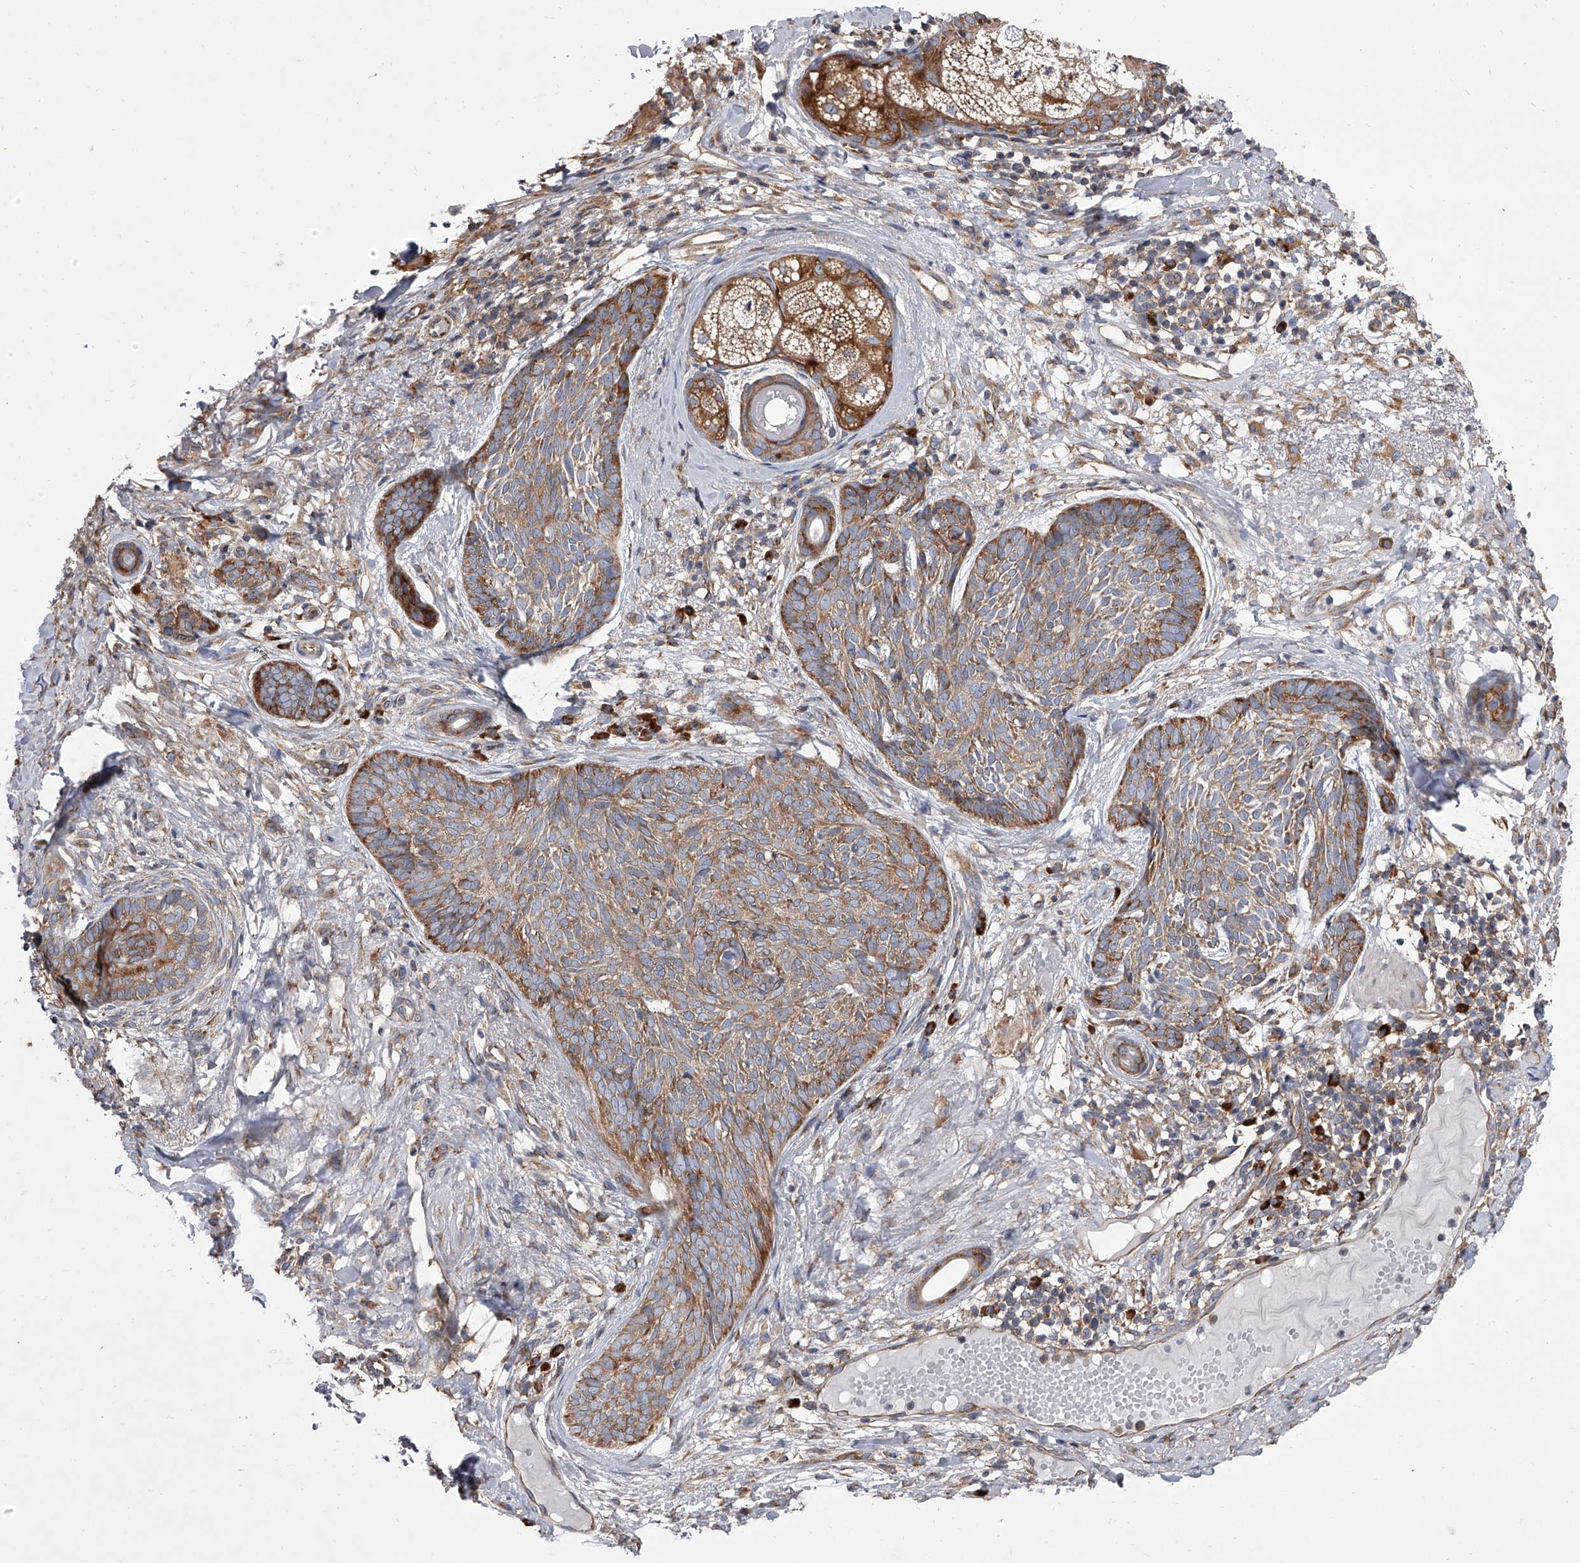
{"staining": {"intensity": "moderate", "quantity": ">75%", "location": "cytoplasmic/membranous"}, "tissue": "skin cancer", "cell_type": "Tumor cells", "image_type": "cancer", "snomed": [{"axis": "morphology", "description": "Basal cell carcinoma"}, {"axis": "topography", "description": "Skin"}], "caption": "Skin cancer tissue shows moderate cytoplasmic/membranous positivity in about >75% of tumor cells", "gene": "EIF2S2", "patient": {"sex": "male", "age": 85}}